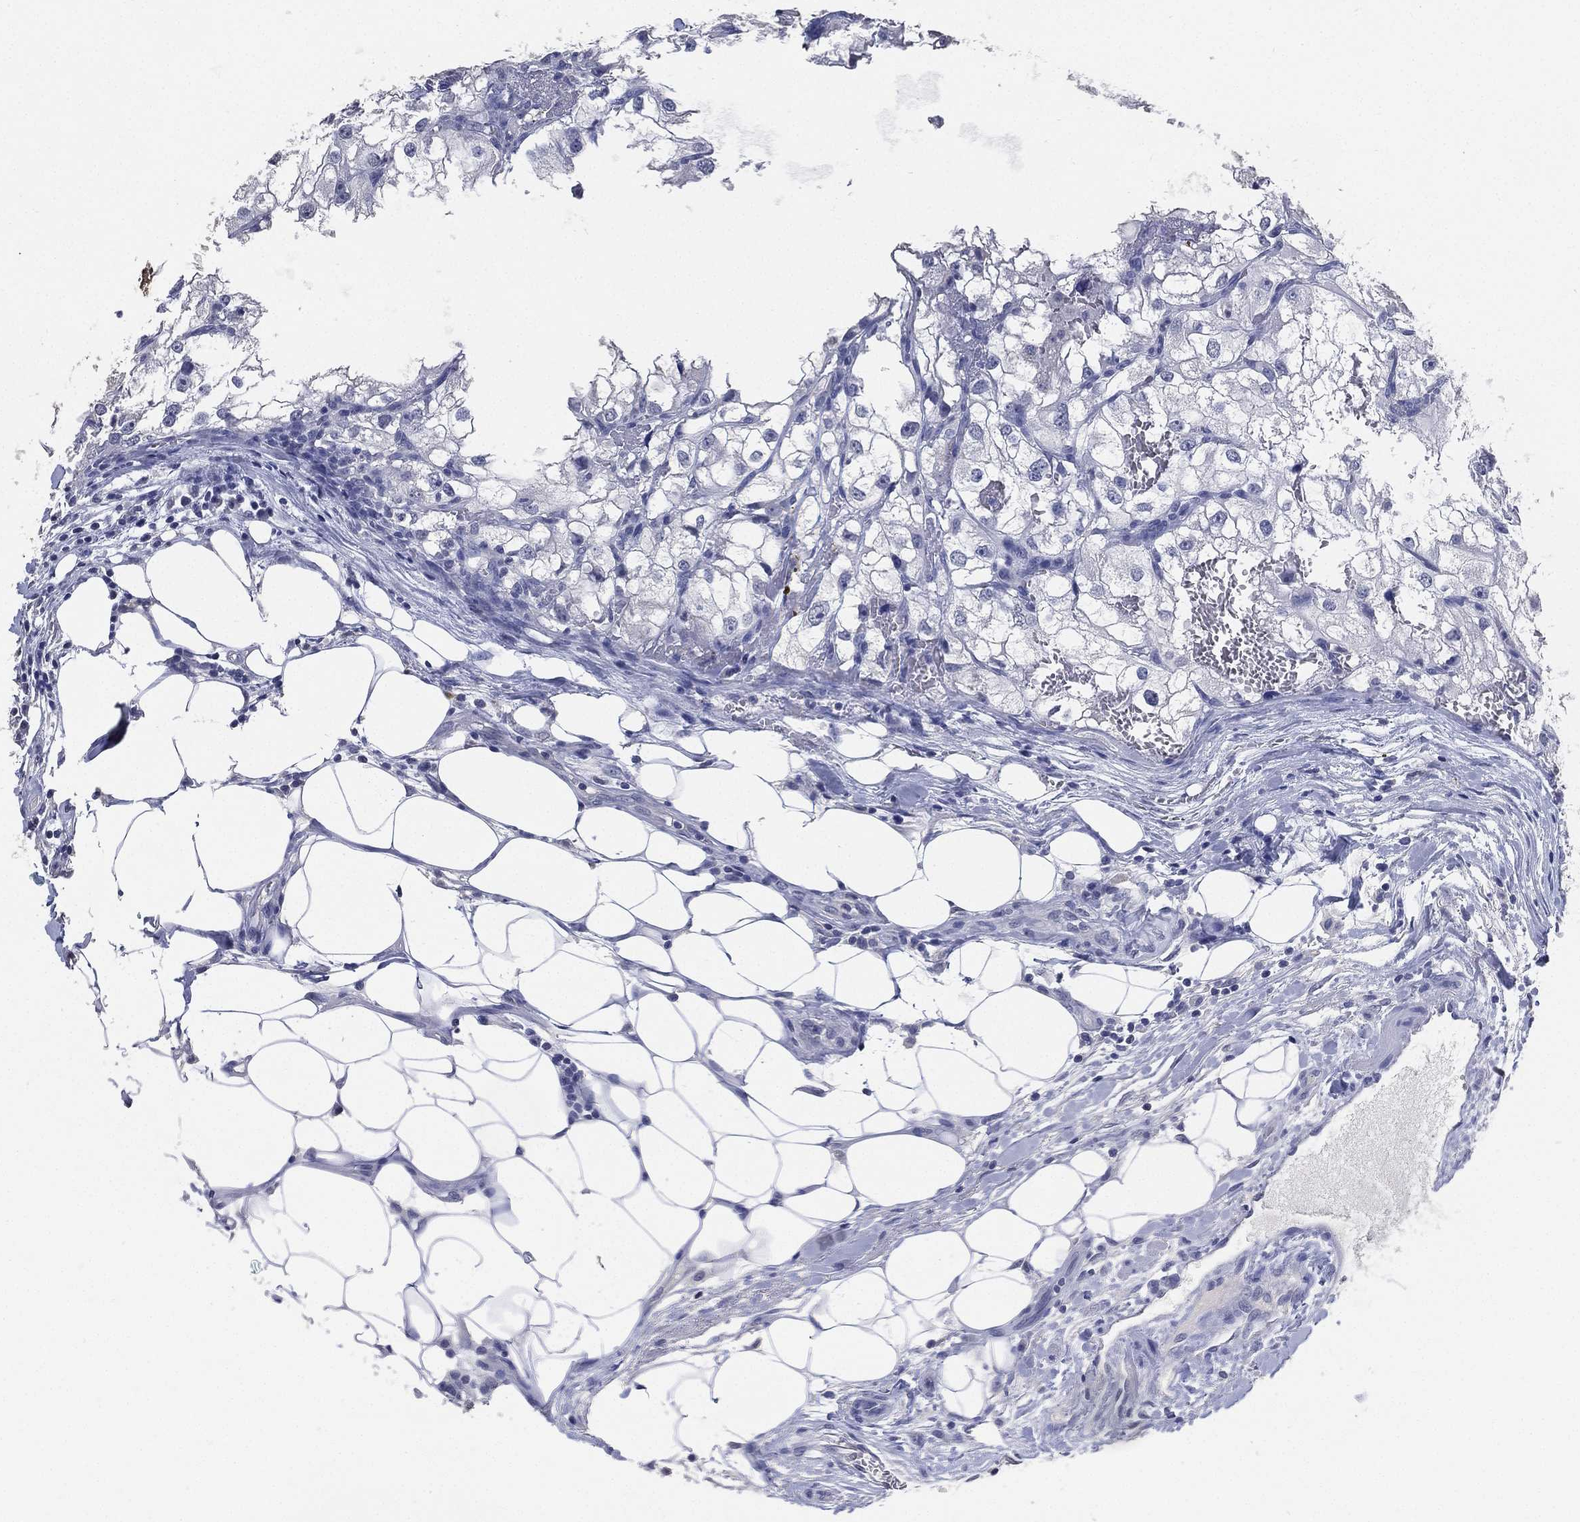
{"staining": {"intensity": "negative", "quantity": "none", "location": "none"}, "tissue": "renal cancer", "cell_type": "Tumor cells", "image_type": "cancer", "snomed": [{"axis": "morphology", "description": "Adenocarcinoma, NOS"}, {"axis": "topography", "description": "Kidney"}], "caption": "This is an immunohistochemistry image of renal cancer. There is no positivity in tumor cells.", "gene": "IYD", "patient": {"sex": "male", "age": 59}}